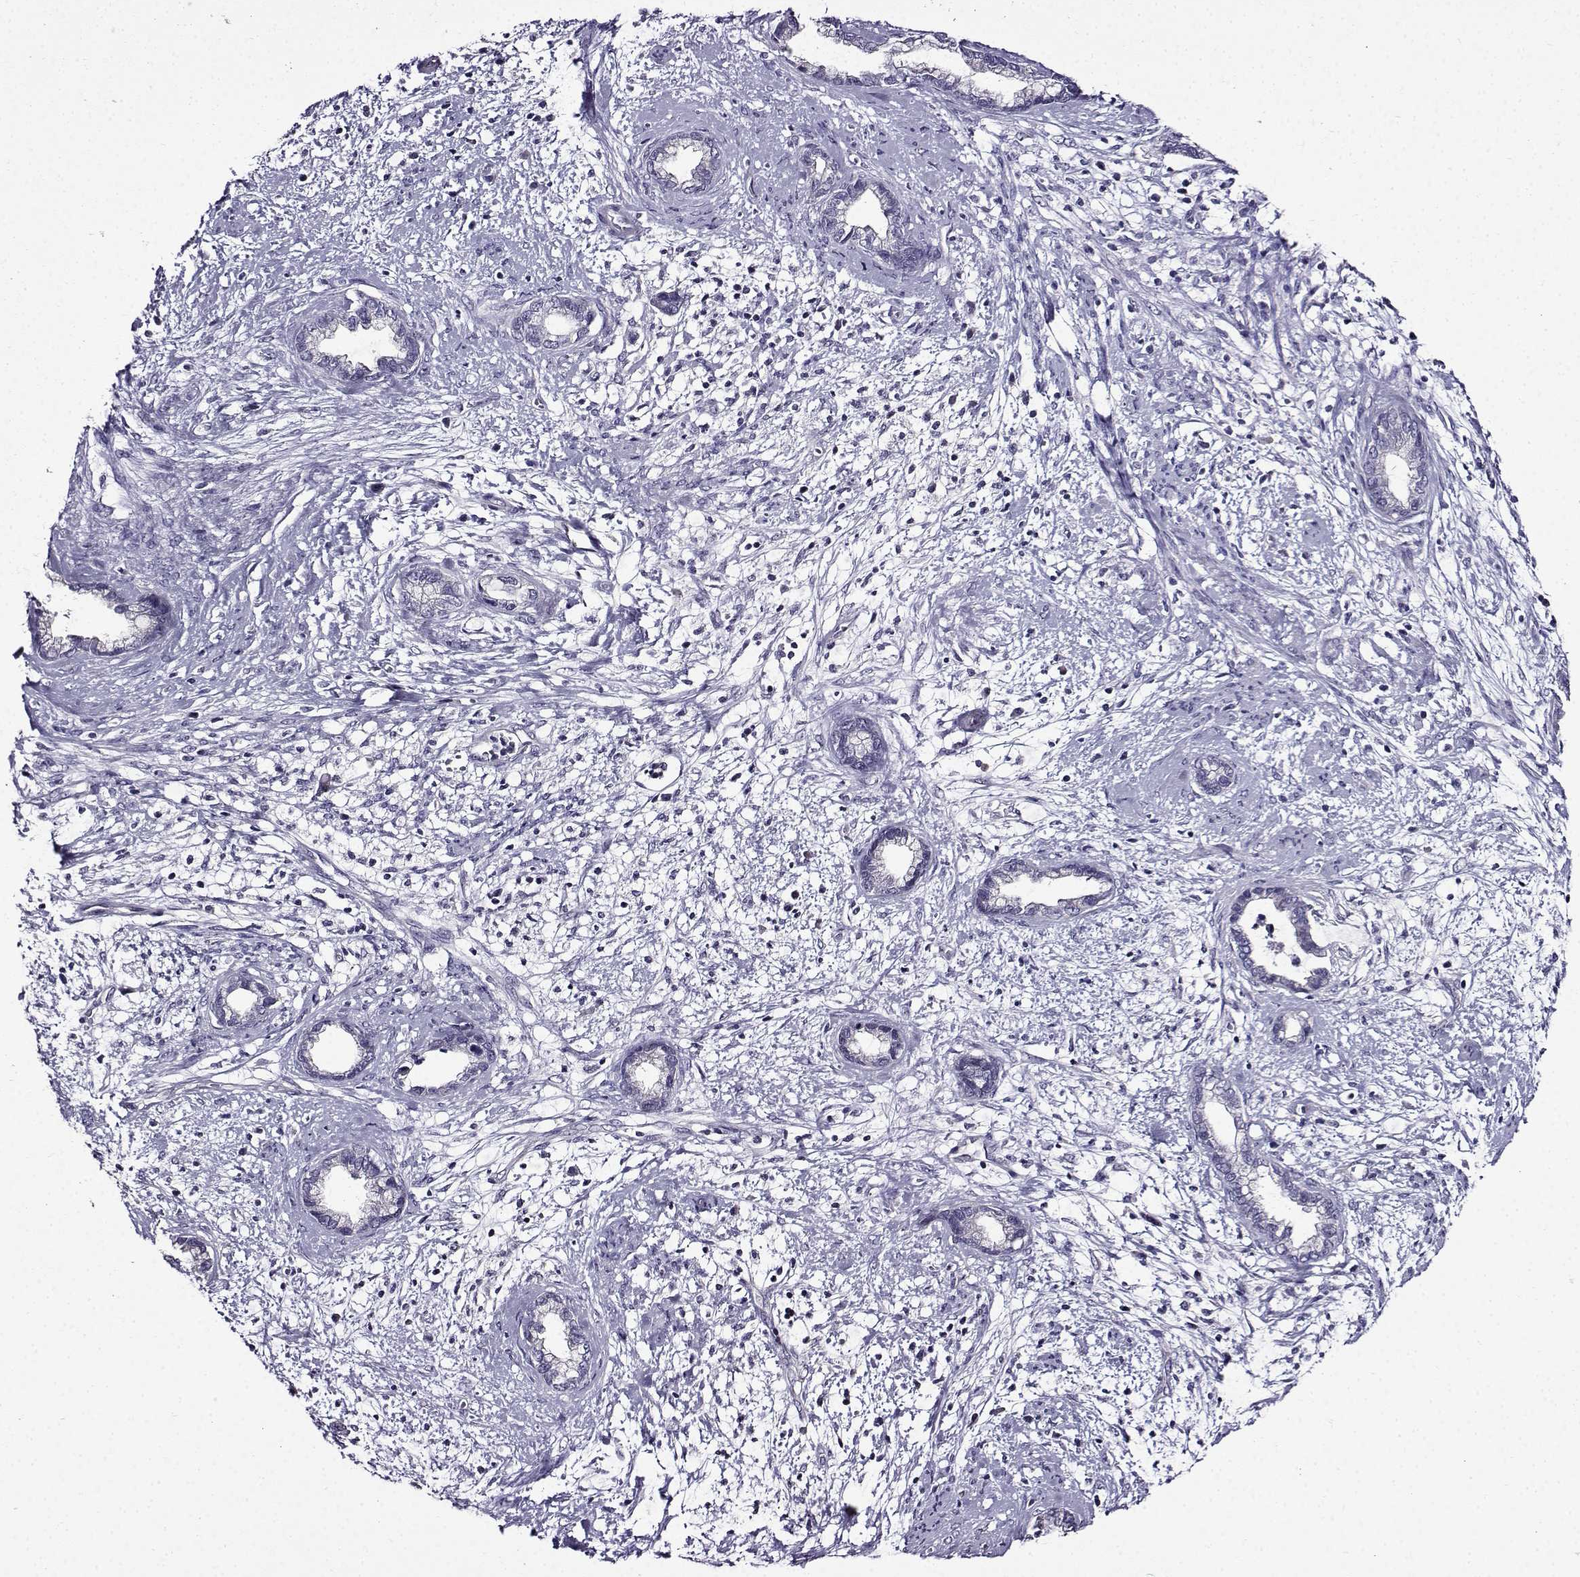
{"staining": {"intensity": "negative", "quantity": "none", "location": "none"}, "tissue": "cervical cancer", "cell_type": "Tumor cells", "image_type": "cancer", "snomed": [{"axis": "morphology", "description": "Adenocarcinoma, NOS"}, {"axis": "topography", "description": "Cervix"}], "caption": "Immunohistochemistry (IHC) image of human cervical cancer stained for a protein (brown), which reveals no positivity in tumor cells. The staining was performed using DAB to visualize the protein expression in brown, while the nuclei were stained in blue with hematoxylin (Magnification: 20x).", "gene": "TMEM266", "patient": {"sex": "female", "age": 62}}